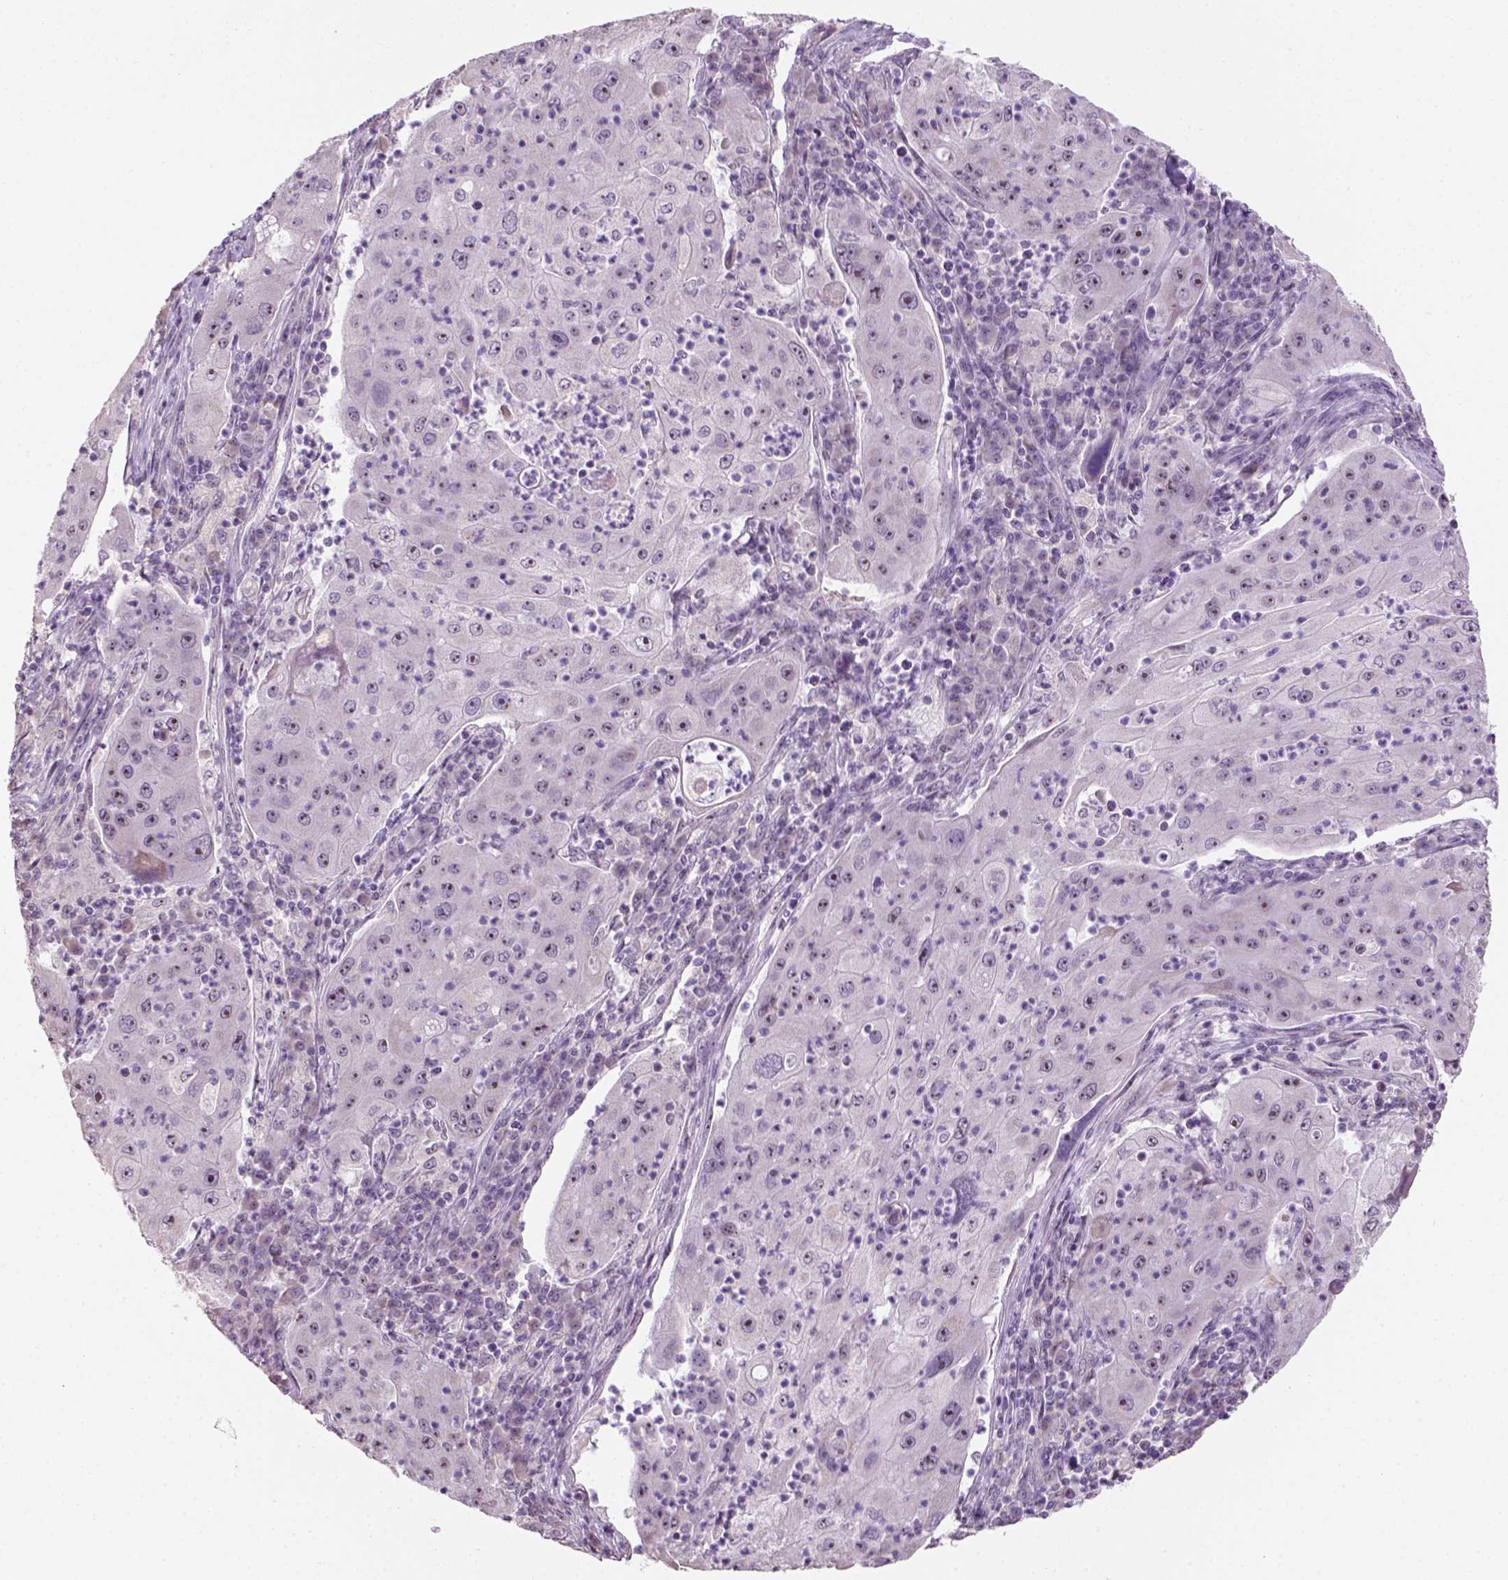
{"staining": {"intensity": "strong", "quantity": "25%-75%", "location": "nuclear"}, "tissue": "lung cancer", "cell_type": "Tumor cells", "image_type": "cancer", "snomed": [{"axis": "morphology", "description": "Squamous cell carcinoma, NOS"}, {"axis": "topography", "description": "Lung"}], "caption": "Immunohistochemical staining of human lung squamous cell carcinoma shows strong nuclear protein expression in approximately 25%-75% of tumor cells.", "gene": "DDX50", "patient": {"sex": "female", "age": 59}}